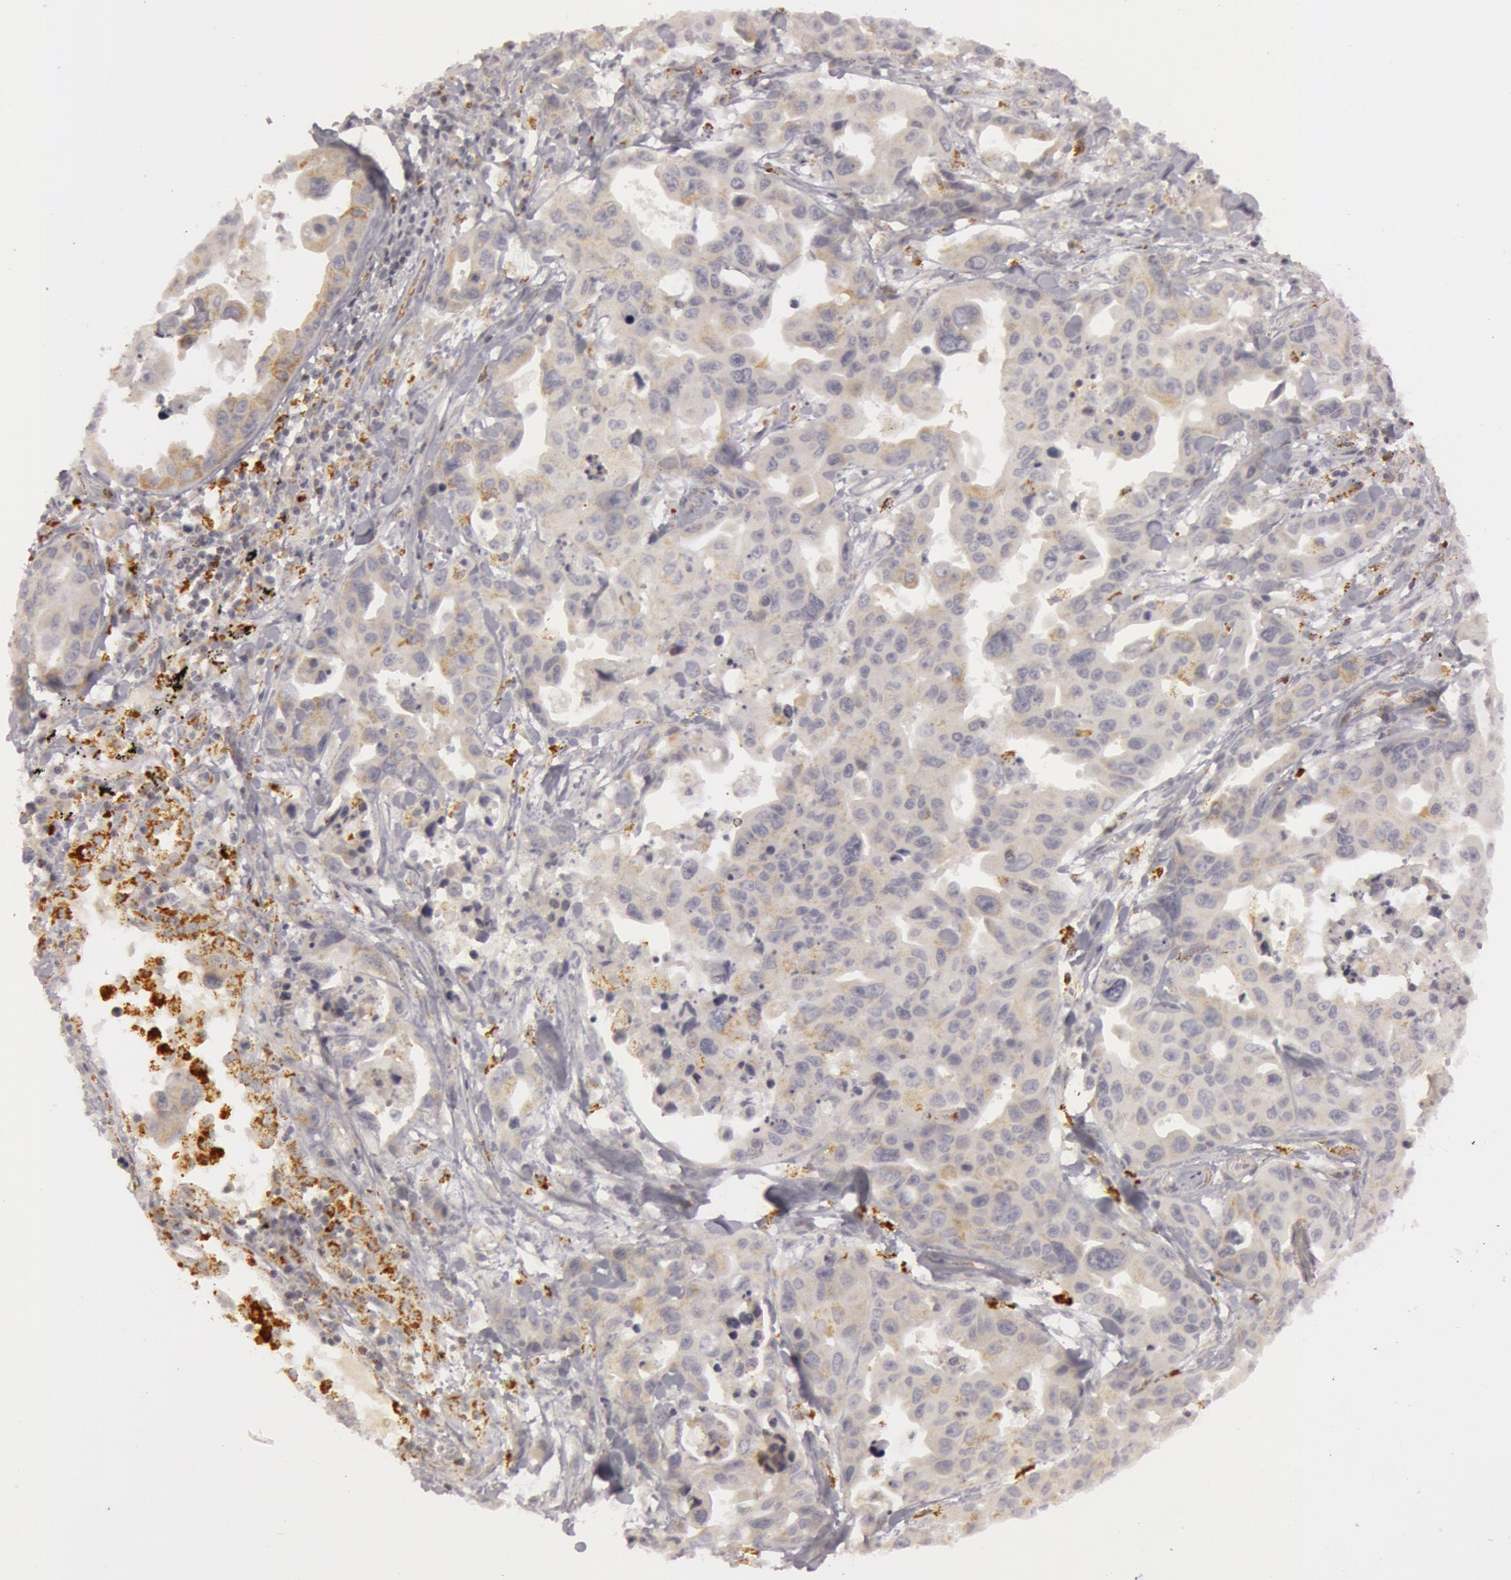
{"staining": {"intensity": "weak", "quantity": "25%-75%", "location": "cytoplasmic/membranous"}, "tissue": "lung cancer", "cell_type": "Tumor cells", "image_type": "cancer", "snomed": [{"axis": "morphology", "description": "Adenocarcinoma, NOS"}, {"axis": "topography", "description": "Lung"}], "caption": "This micrograph displays lung cancer (adenocarcinoma) stained with immunohistochemistry to label a protein in brown. The cytoplasmic/membranous of tumor cells show weak positivity for the protein. Nuclei are counter-stained blue.", "gene": "C7", "patient": {"sex": "male", "age": 64}}